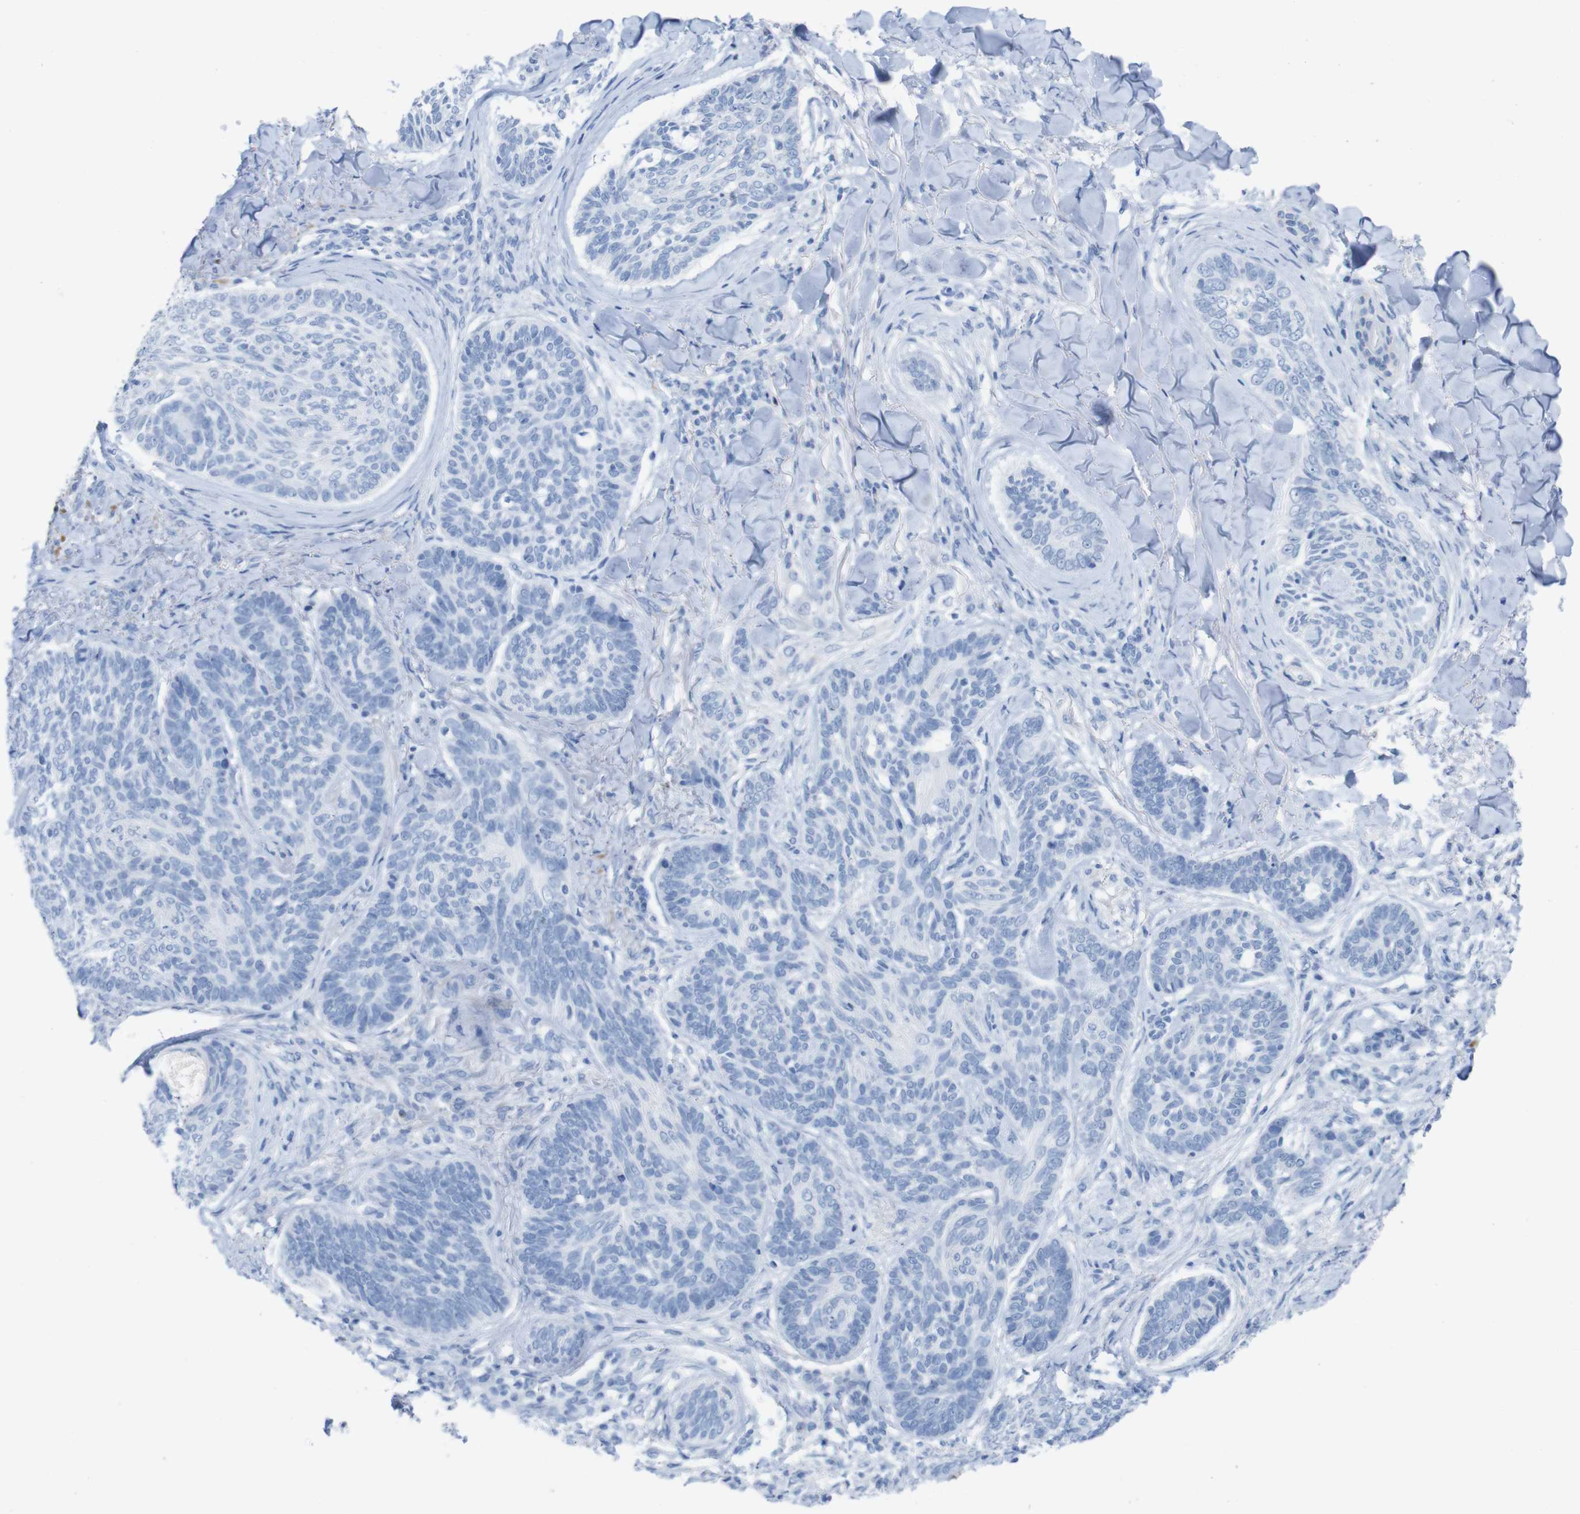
{"staining": {"intensity": "negative", "quantity": "none", "location": "none"}, "tissue": "skin cancer", "cell_type": "Tumor cells", "image_type": "cancer", "snomed": [{"axis": "morphology", "description": "Basal cell carcinoma"}, {"axis": "topography", "description": "Skin"}], "caption": "DAB (3,3'-diaminobenzidine) immunohistochemical staining of human skin basal cell carcinoma displays no significant staining in tumor cells.", "gene": "LAG3", "patient": {"sex": "male", "age": 43}}